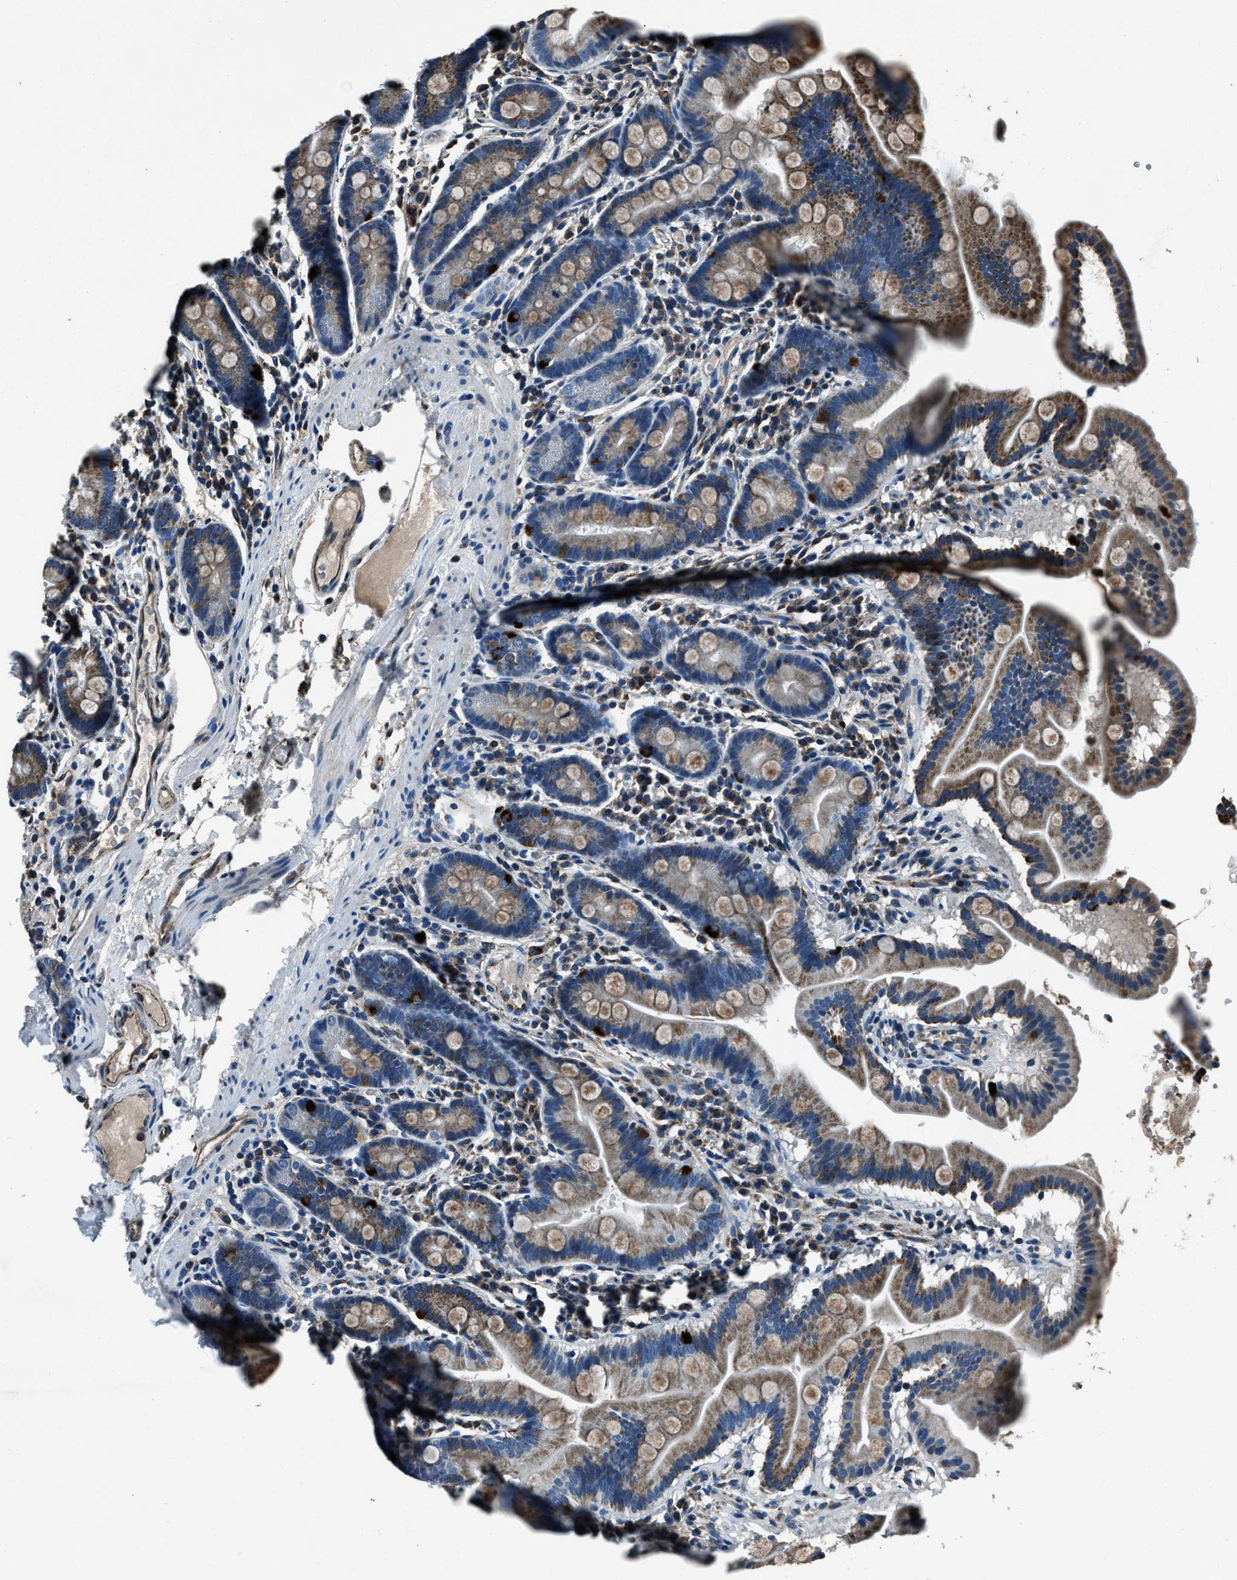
{"staining": {"intensity": "moderate", "quantity": "25%-75%", "location": "cytoplasmic/membranous"}, "tissue": "duodenum", "cell_type": "Glandular cells", "image_type": "normal", "snomed": [{"axis": "morphology", "description": "Normal tissue, NOS"}, {"axis": "topography", "description": "Duodenum"}], "caption": "Protein expression analysis of normal duodenum shows moderate cytoplasmic/membranous expression in about 25%-75% of glandular cells.", "gene": "OGDH", "patient": {"sex": "male", "age": 50}}